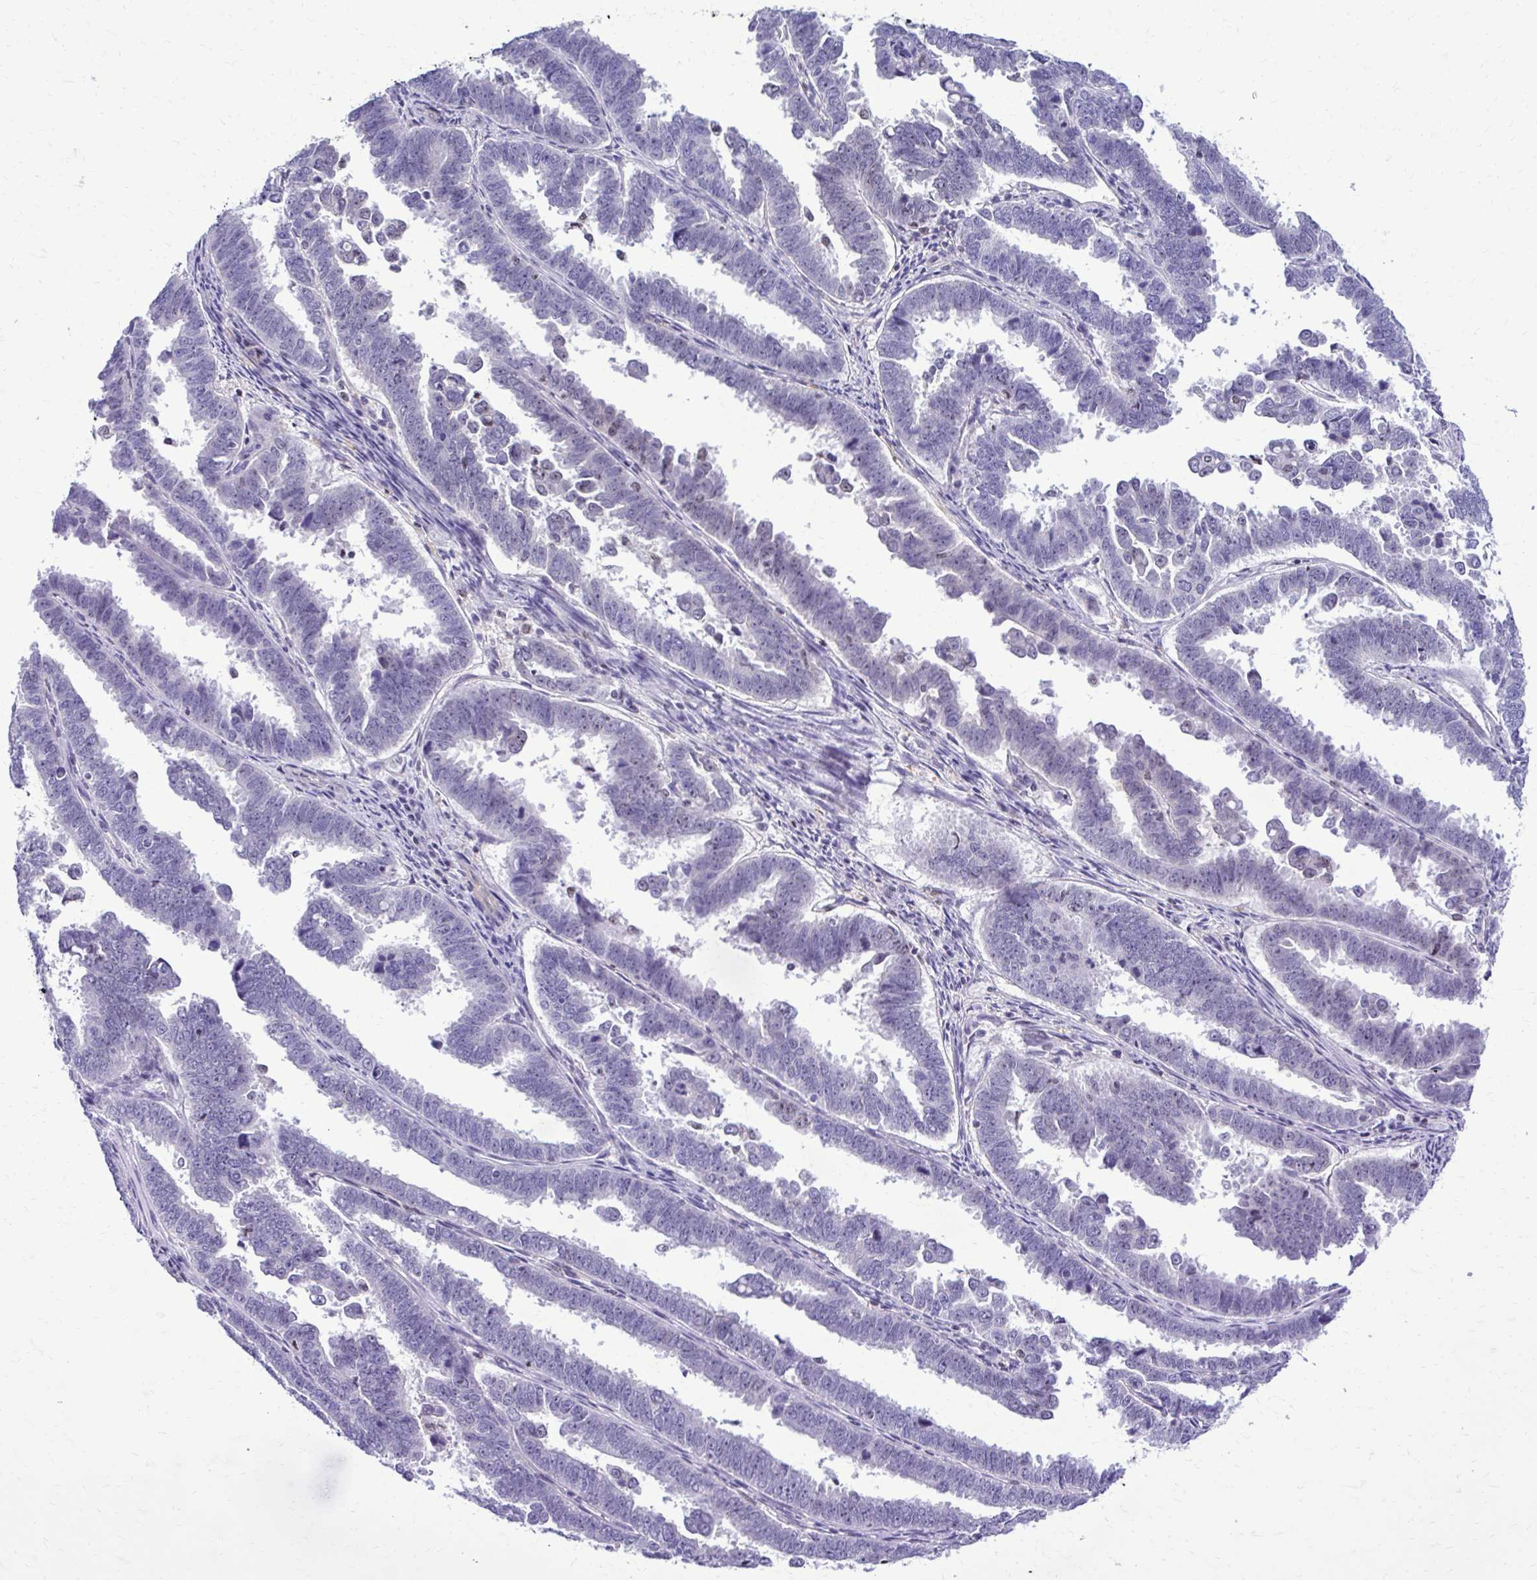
{"staining": {"intensity": "negative", "quantity": "none", "location": "none"}, "tissue": "endometrial cancer", "cell_type": "Tumor cells", "image_type": "cancer", "snomed": [{"axis": "morphology", "description": "Adenocarcinoma, NOS"}, {"axis": "topography", "description": "Endometrium"}], "caption": "Immunohistochemistry micrograph of neoplastic tissue: human endometrial cancer stained with DAB (3,3'-diaminobenzidine) shows no significant protein staining in tumor cells.", "gene": "RASL11B", "patient": {"sex": "female", "age": 75}}